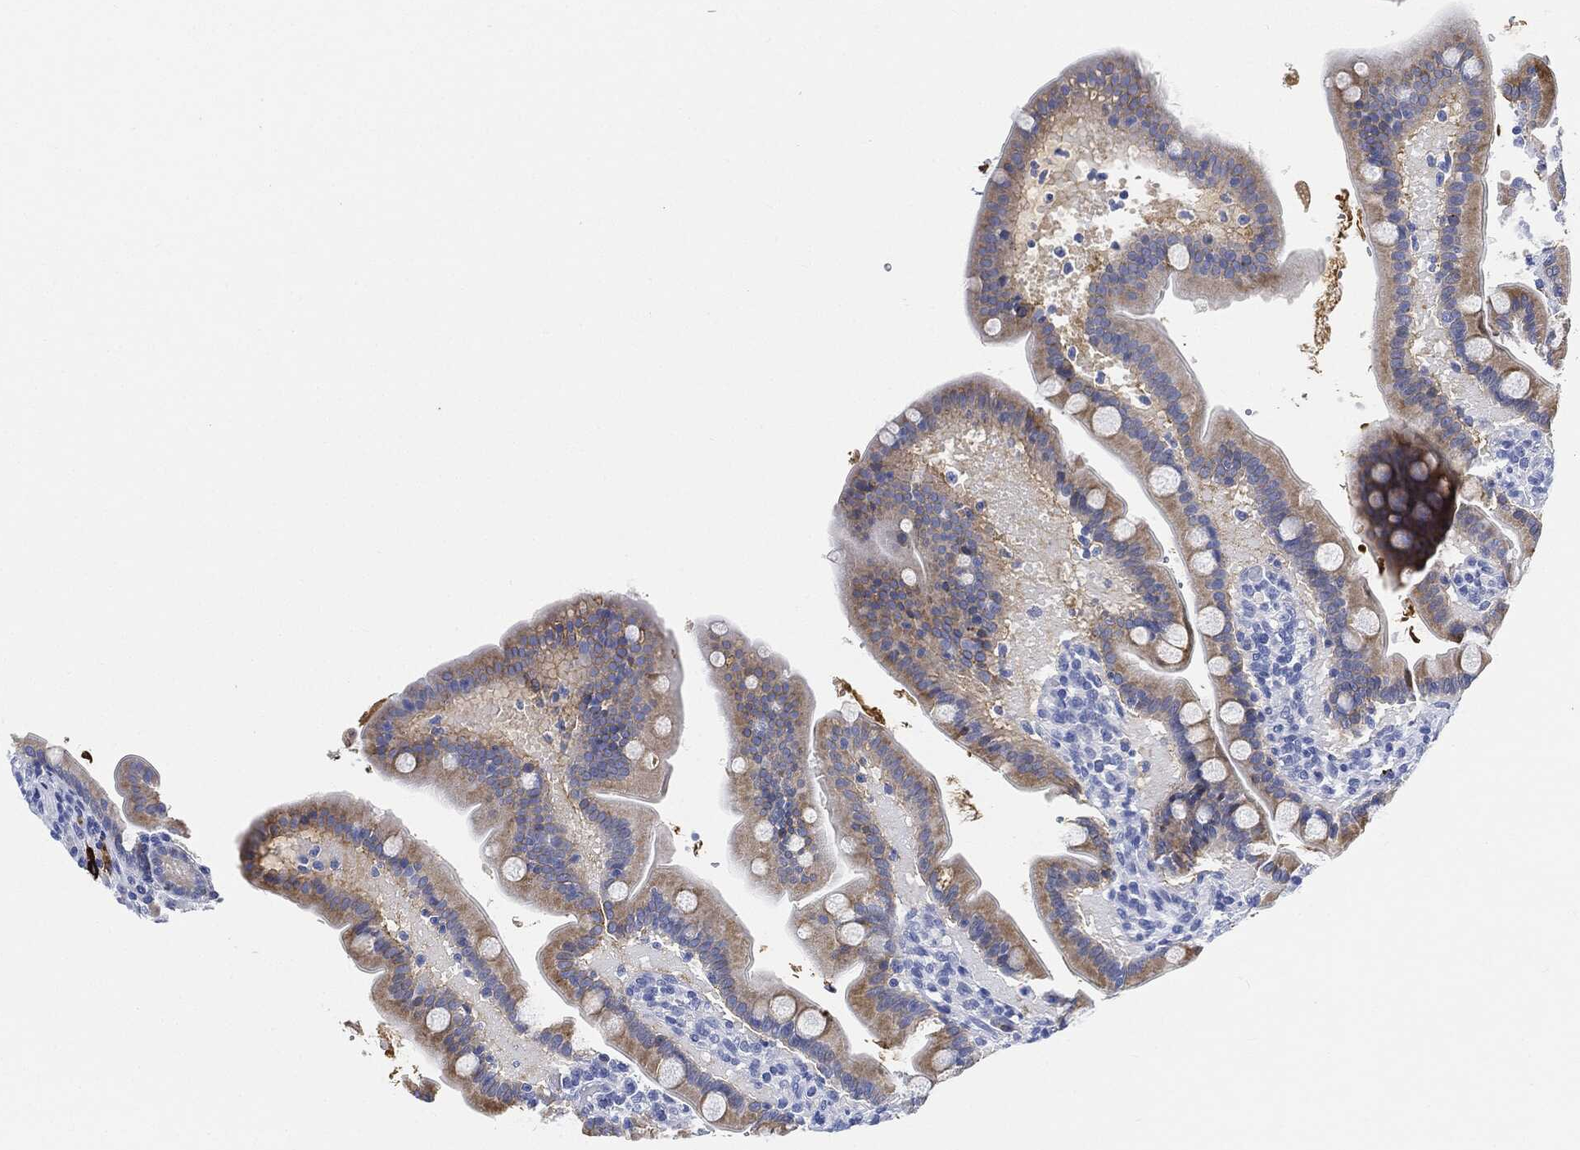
{"staining": {"intensity": "moderate", "quantity": "<25%", "location": "cytoplasmic/membranous"}, "tissue": "small intestine", "cell_type": "Glandular cells", "image_type": "normal", "snomed": [{"axis": "morphology", "description": "Normal tissue, NOS"}, {"axis": "topography", "description": "Small intestine"}], "caption": "Glandular cells reveal low levels of moderate cytoplasmic/membranous expression in about <25% of cells in normal small intestine.", "gene": "IGLV6", "patient": {"sex": "male", "age": 66}}